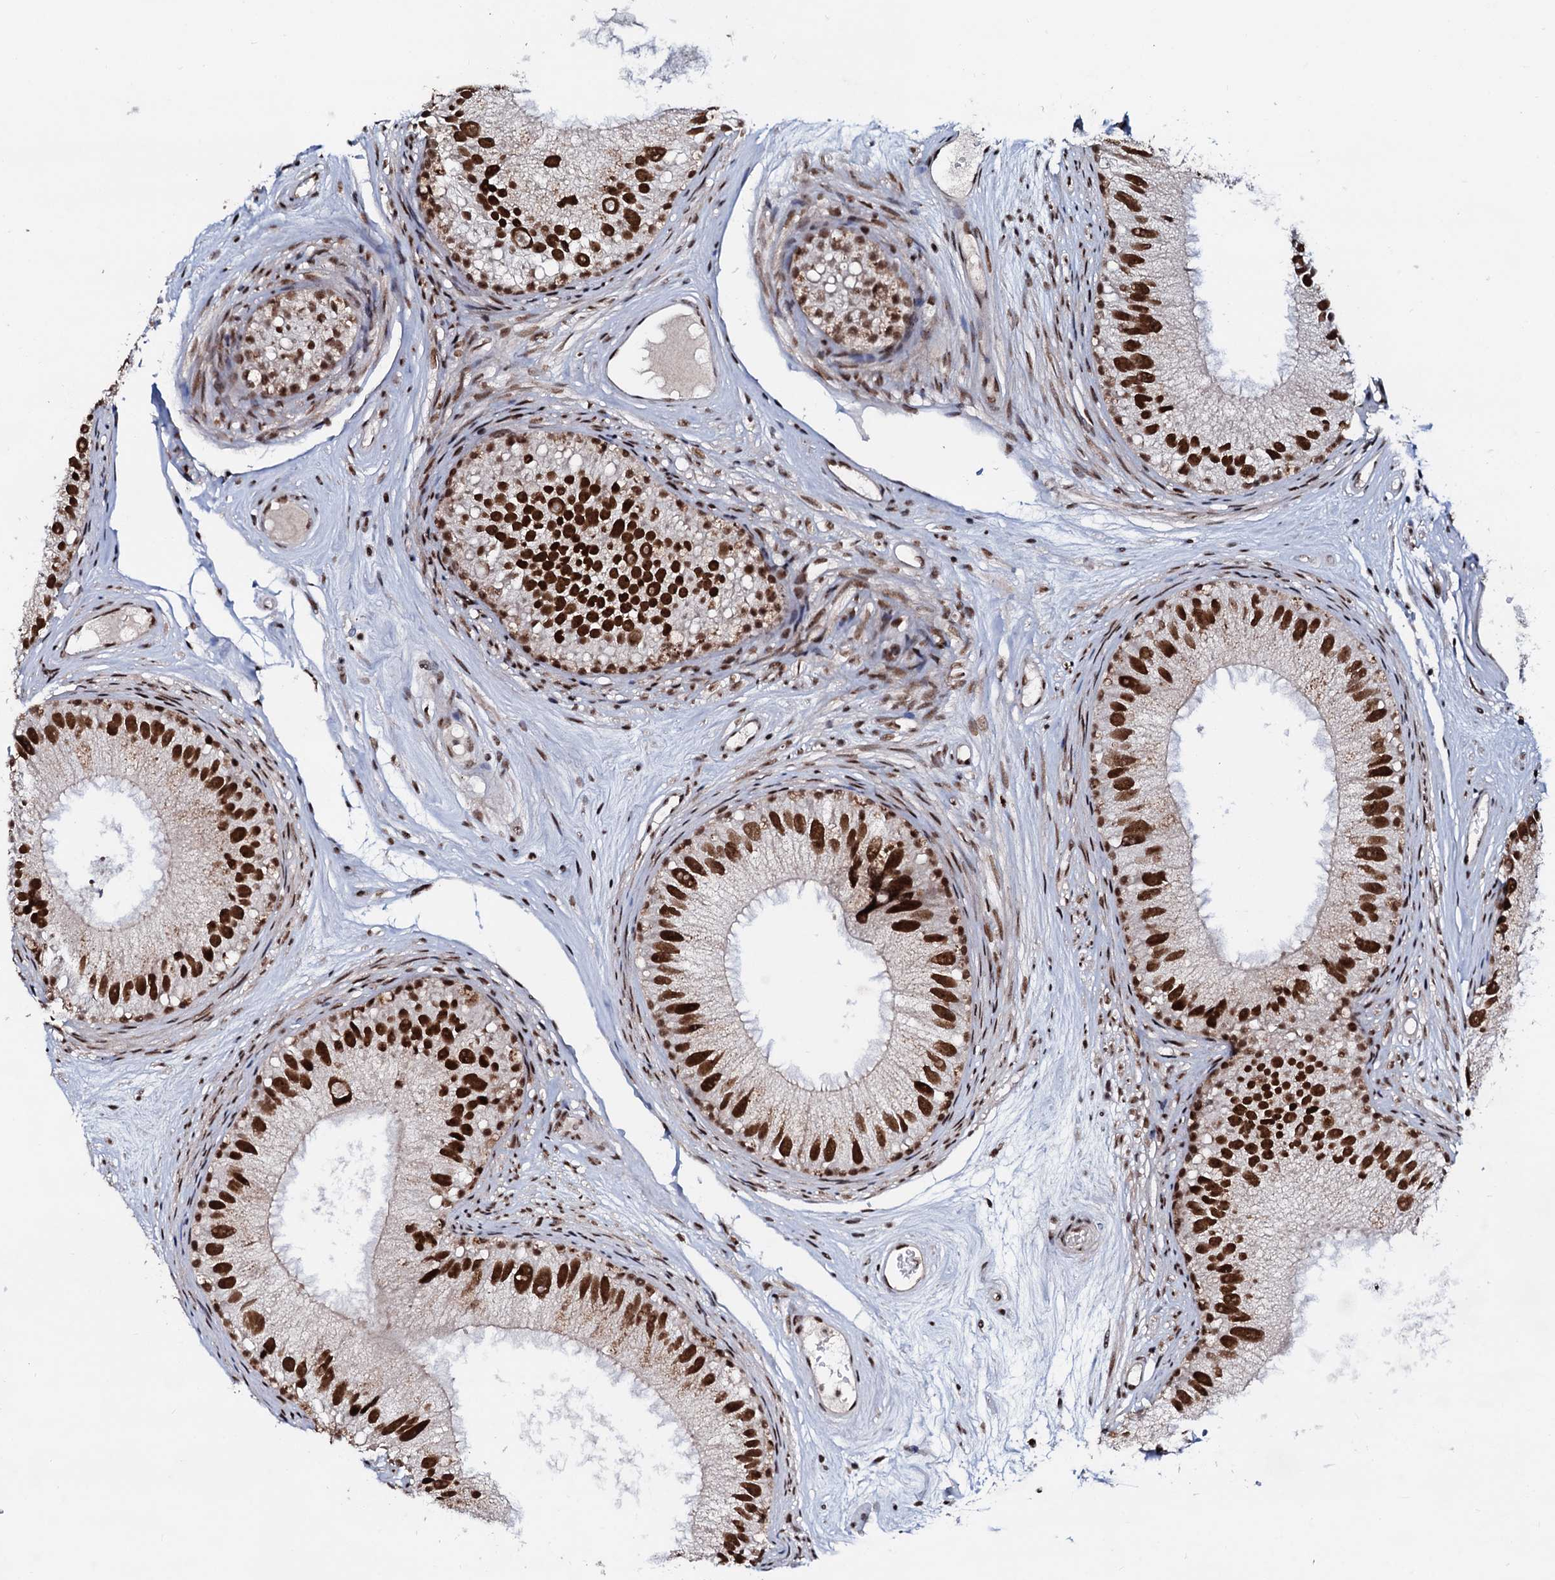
{"staining": {"intensity": "strong", "quantity": ">75%", "location": "nuclear"}, "tissue": "epididymis", "cell_type": "Glandular cells", "image_type": "normal", "snomed": [{"axis": "morphology", "description": "Normal tissue, NOS"}, {"axis": "topography", "description": "Epididymis"}], "caption": "A photomicrograph of human epididymis stained for a protein exhibits strong nuclear brown staining in glandular cells.", "gene": "PRPF18", "patient": {"sex": "male", "age": 77}}